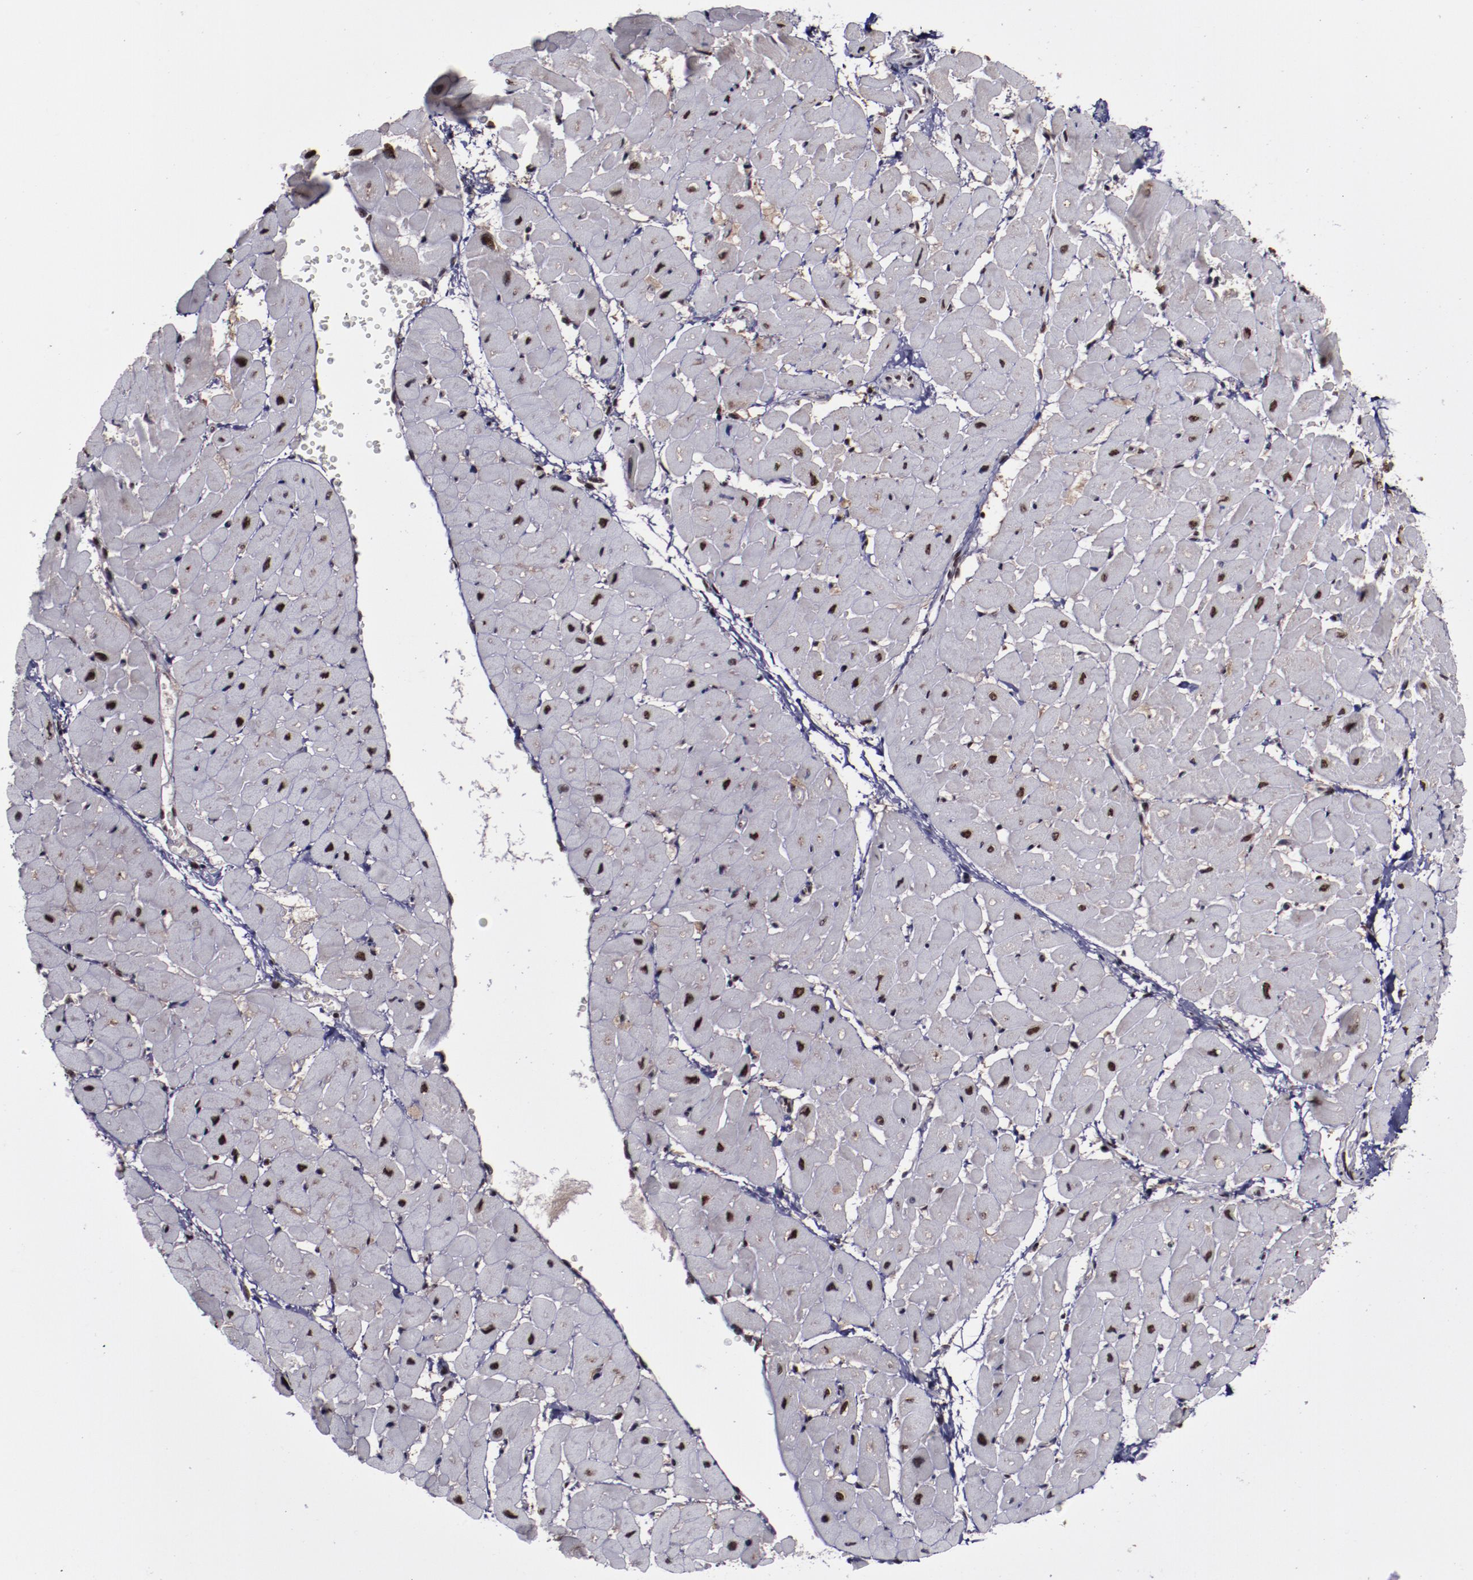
{"staining": {"intensity": "moderate", "quantity": "25%-75%", "location": "nuclear"}, "tissue": "heart muscle", "cell_type": "Cardiomyocytes", "image_type": "normal", "snomed": [{"axis": "morphology", "description": "Normal tissue, NOS"}, {"axis": "topography", "description": "Heart"}], "caption": "High-power microscopy captured an IHC micrograph of benign heart muscle, revealing moderate nuclear positivity in approximately 25%-75% of cardiomyocytes. (IHC, brightfield microscopy, high magnification).", "gene": "ERH", "patient": {"sex": "male", "age": 45}}